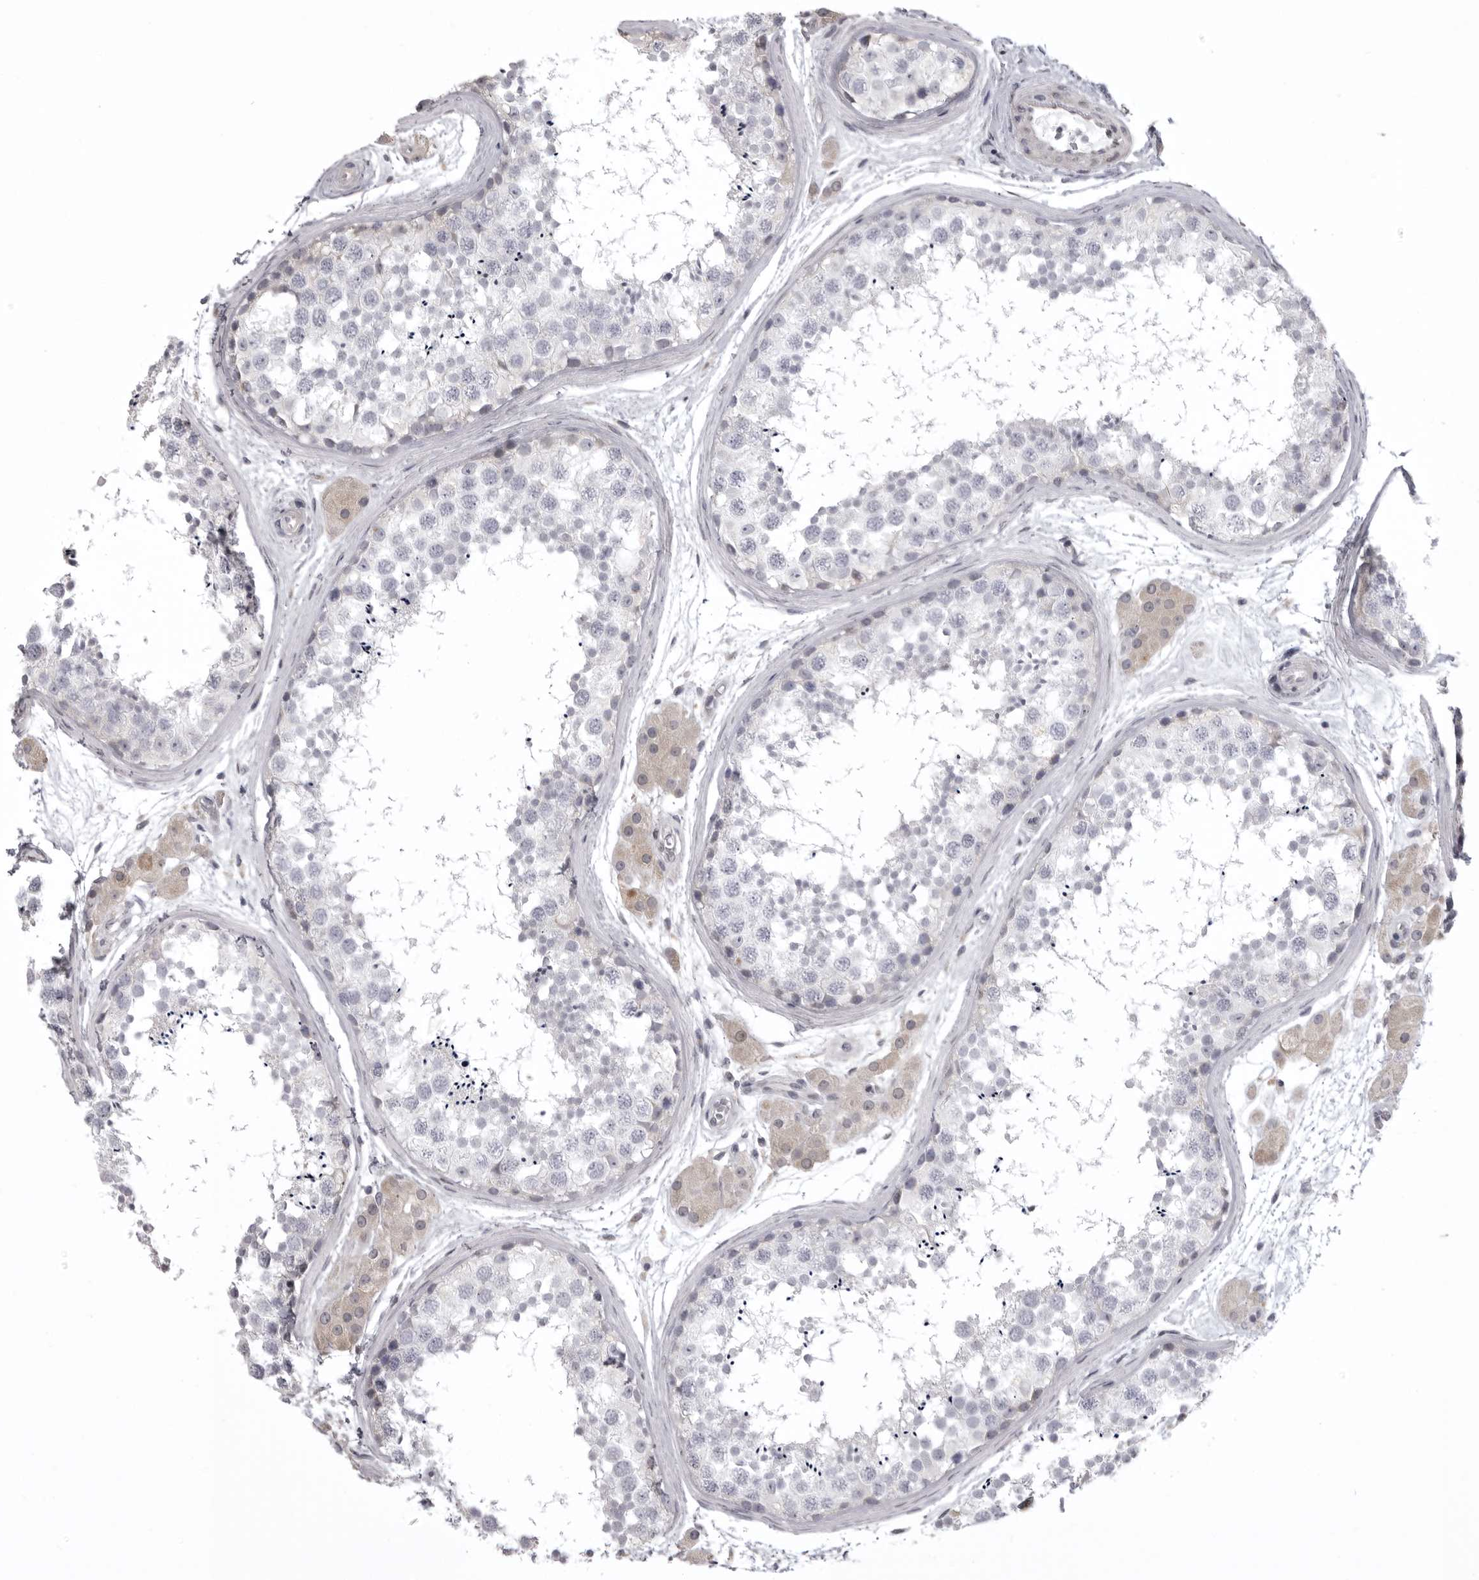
{"staining": {"intensity": "negative", "quantity": "none", "location": "none"}, "tissue": "testis", "cell_type": "Cells in seminiferous ducts", "image_type": "normal", "snomed": [{"axis": "morphology", "description": "Normal tissue, NOS"}, {"axis": "topography", "description": "Testis"}], "caption": "This is an immunohistochemistry (IHC) histopathology image of unremarkable human testis. There is no expression in cells in seminiferous ducts.", "gene": "NCEH1", "patient": {"sex": "male", "age": 56}}